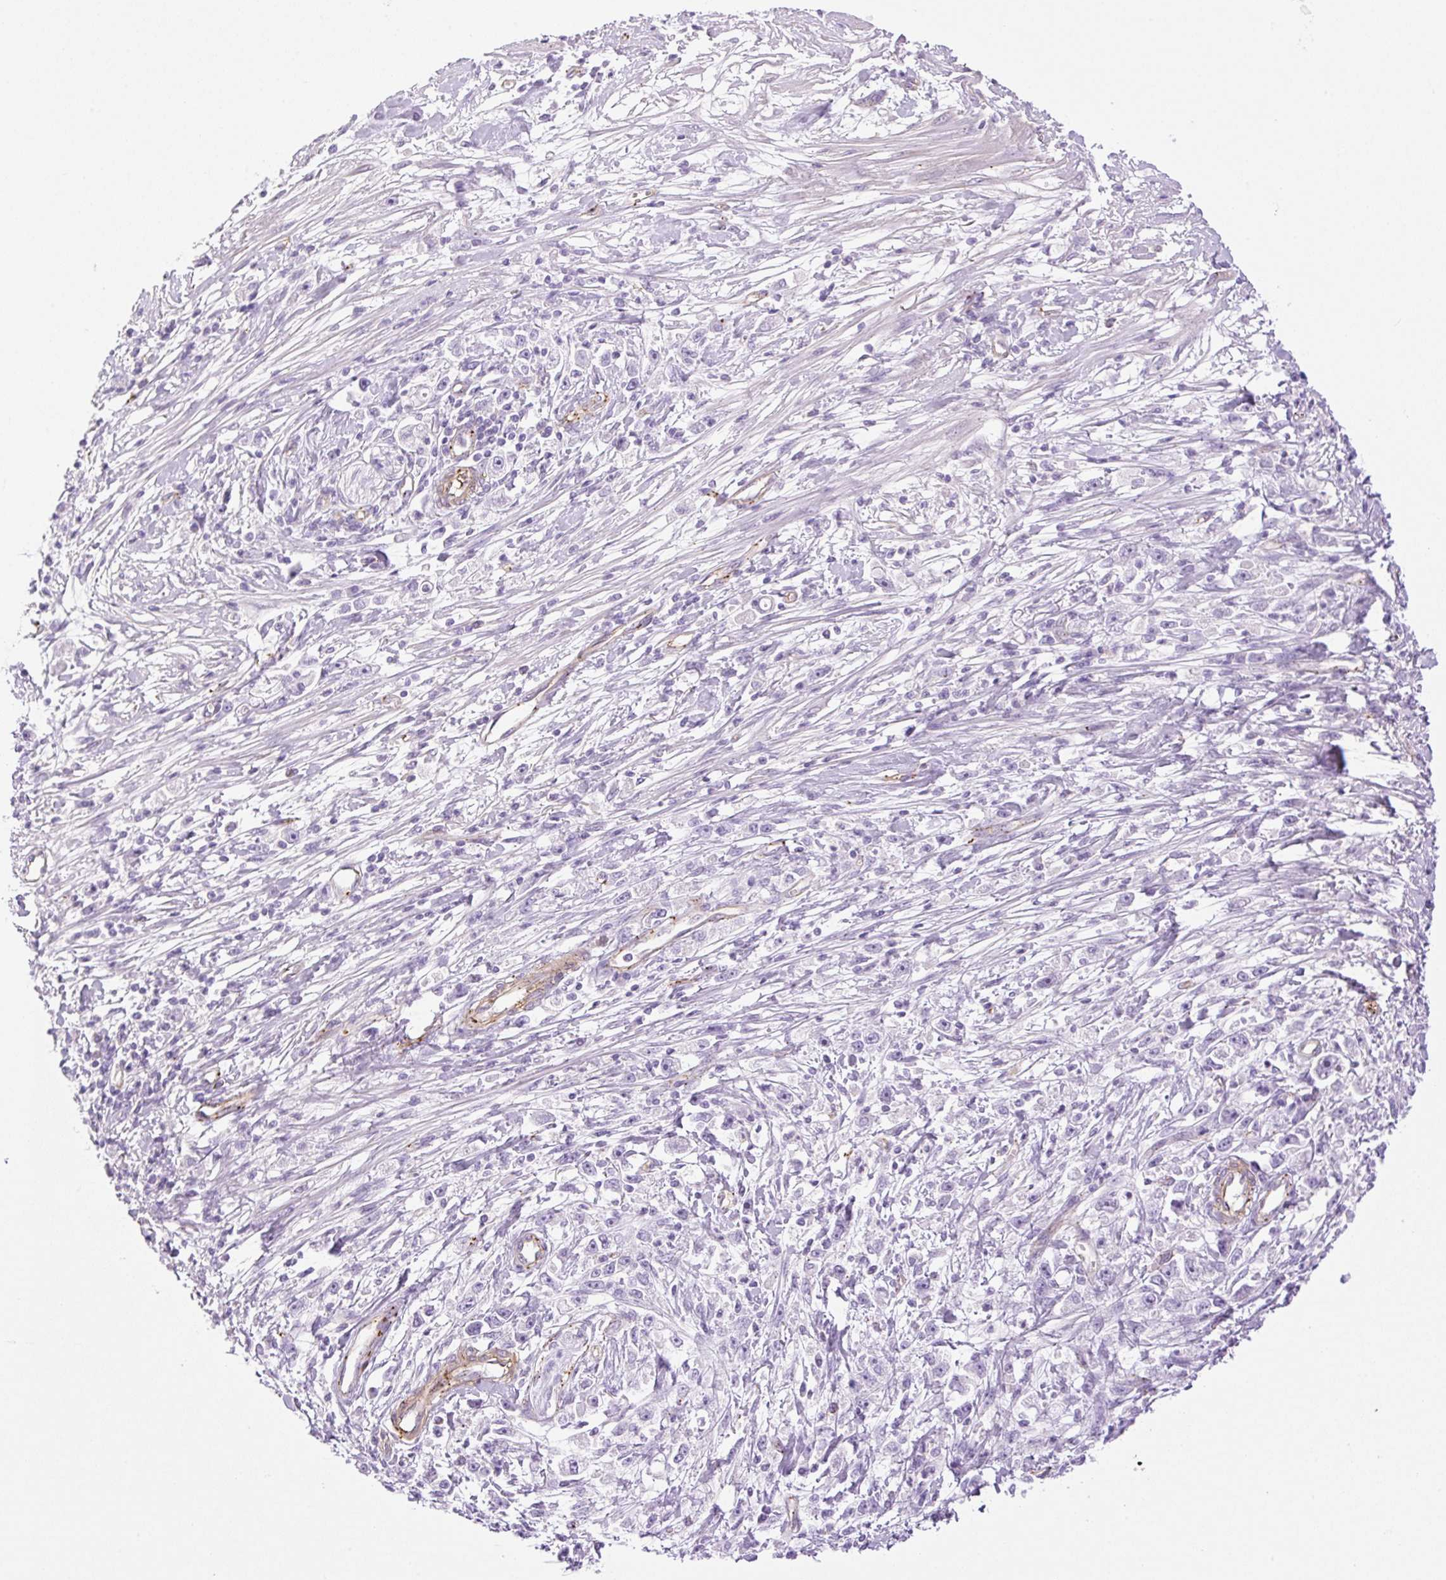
{"staining": {"intensity": "negative", "quantity": "none", "location": "none"}, "tissue": "stomach cancer", "cell_type": "Tumor cells", "image_type": "cancer", "snomed": [{"axis": "morphology", "description": "Adenocarcinoma, NOS"}, {"axis": "topography", "description": "Stomach"}], "caption": "Immunohistochemistry (IHC) of stomach cancer shows no positivity in tumor cells. The staining is performed using DAB brown chromogen with nuclei counter-stained in using hematoxylin.", "gene": "EHD3", "patient": {"sex": "female", "age": 59}}